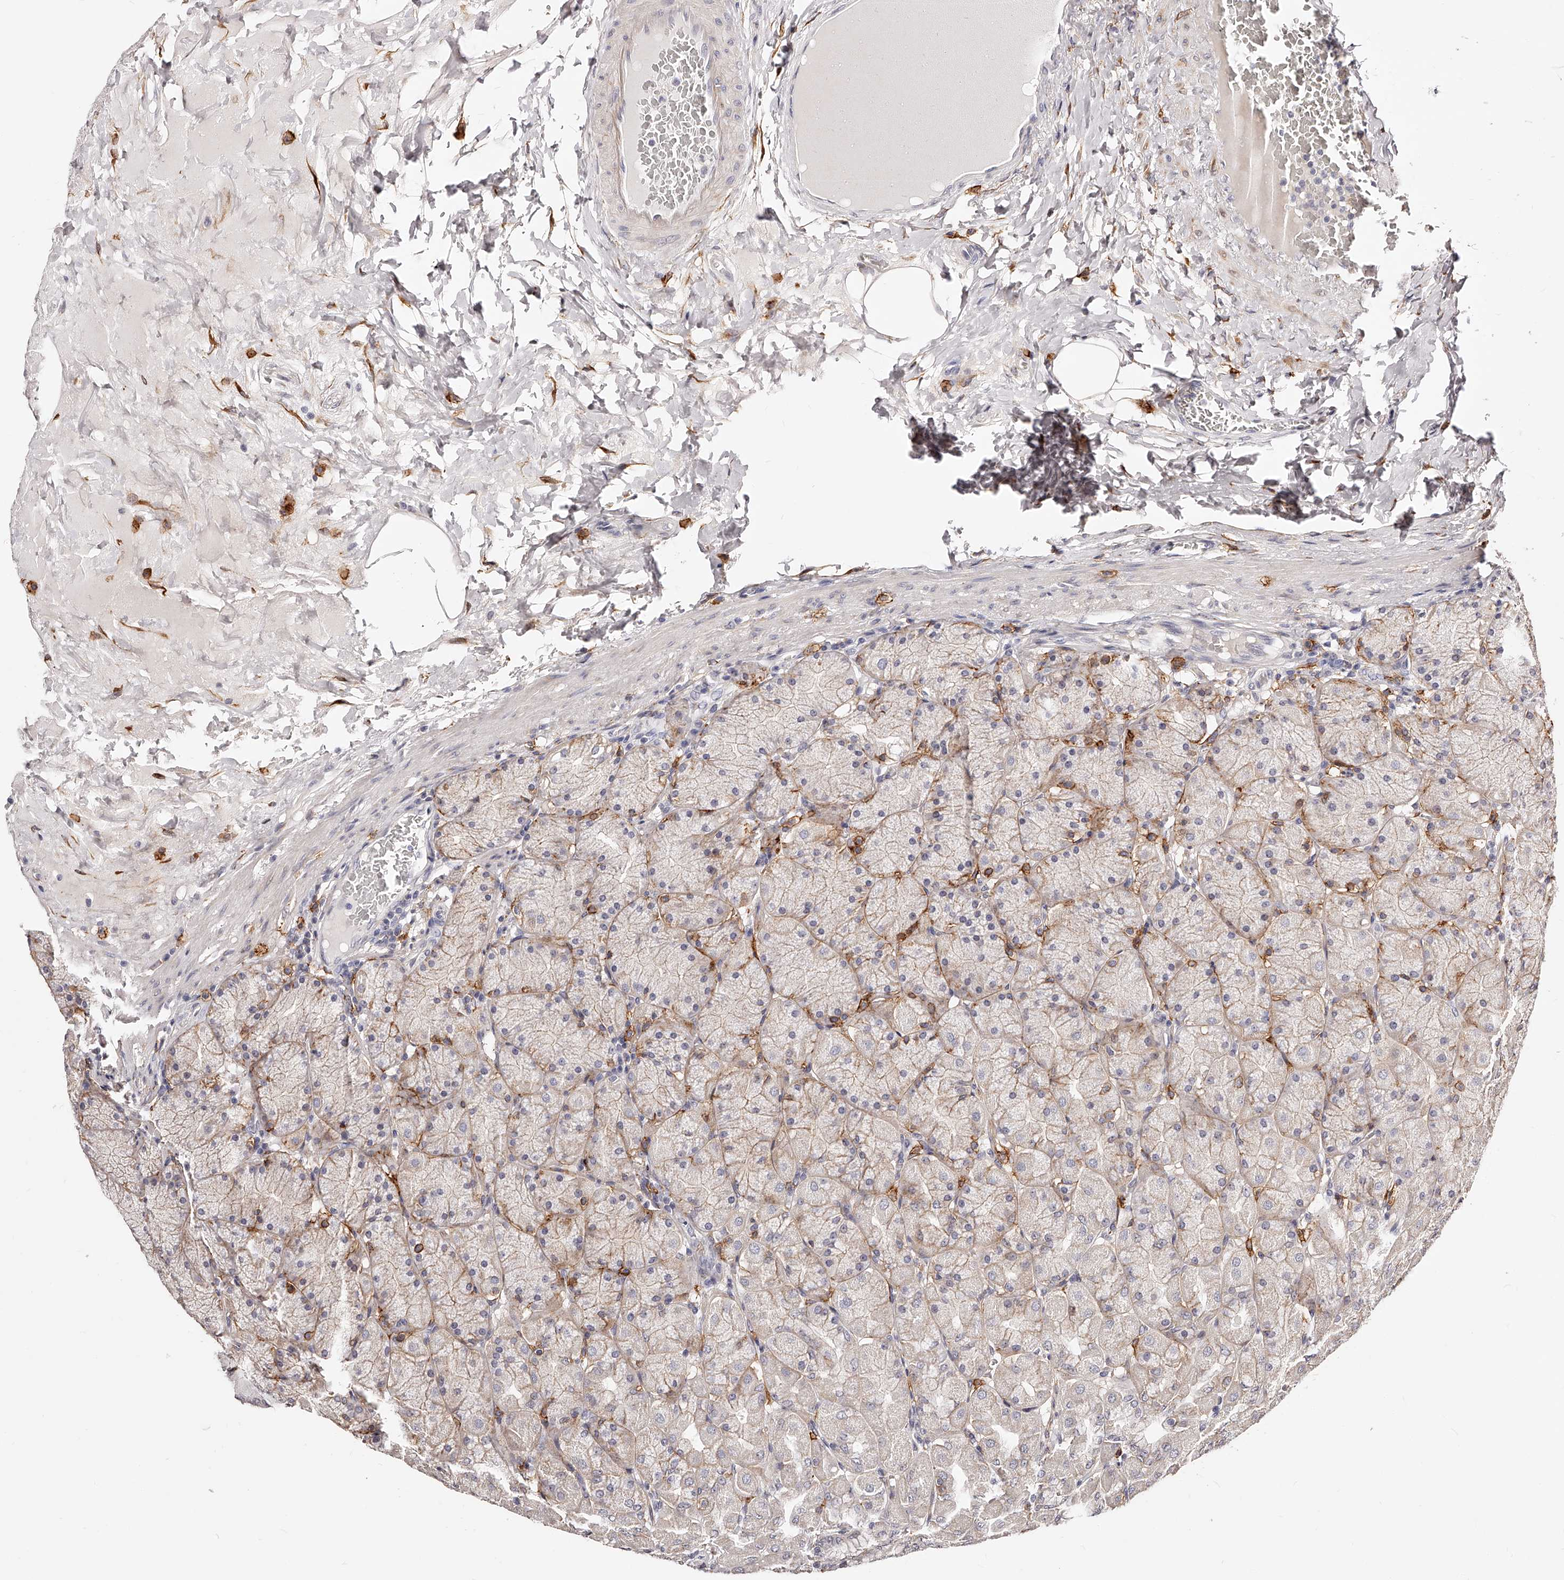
{"staining": {"intensity": "weak", "quantity": "25%-75%", "location": "cytoplasmic/membranous"}, "tissue": "stomach", "cell_type": "Glandular cells", "image_type": "normal", "snomed": [{"axis": "morphology", "description": "Normal tissue, NOS"}, {"axis": "topography", "description": "Stomach, upper"}], "caption": "Weak cytoplasmic/membranous protein expression is appreciated in about 25%-75% of glandular cells in stomach.", "gene": "CD82", "patient": {"sex": "female", "age": 56}}